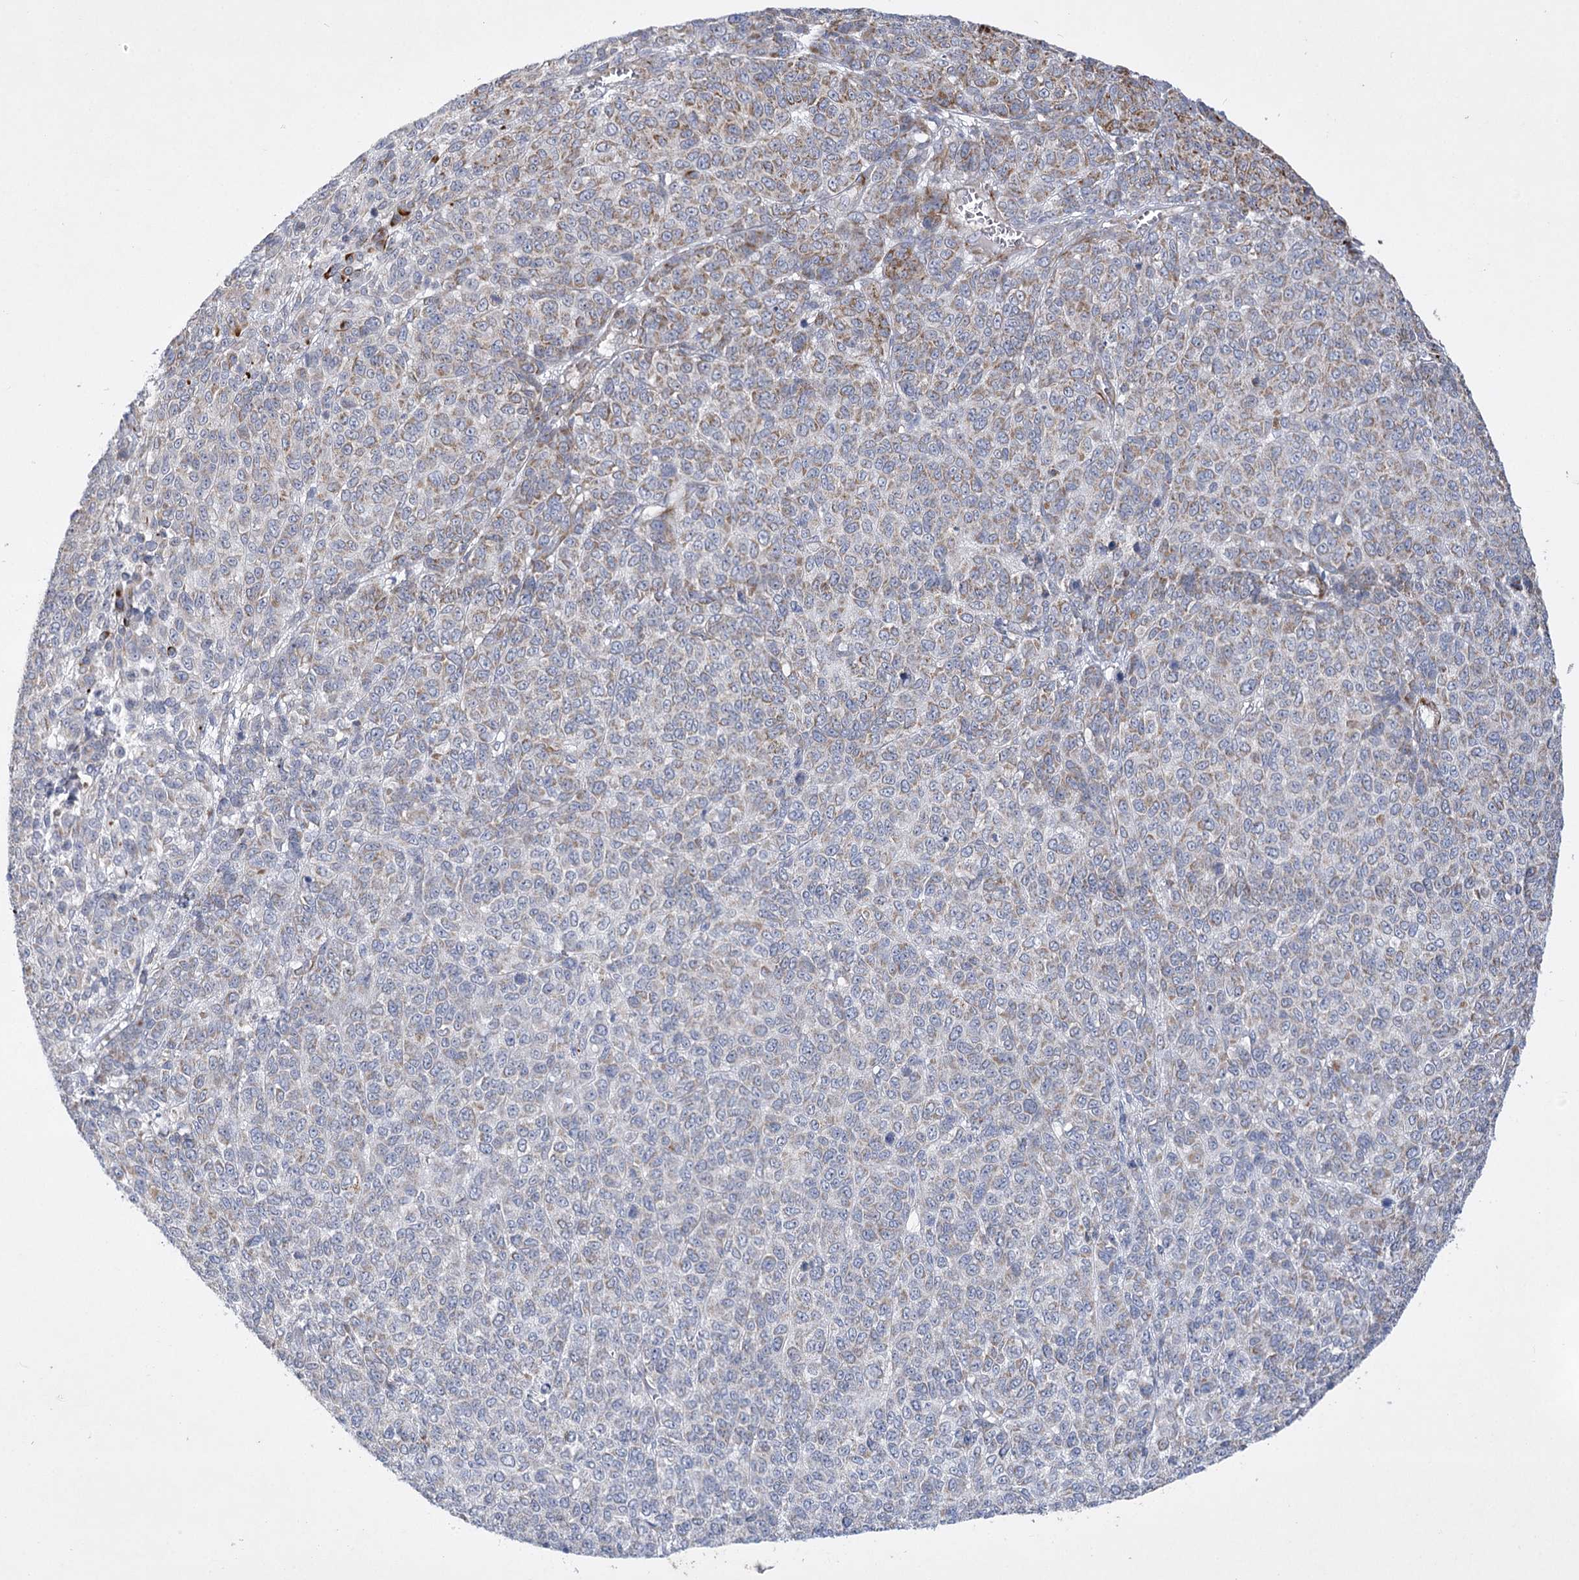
{"staining": {"intensity": "moderate", "quantity": "<25%", "location": "cytoplasmic/membranous"}, "tissue": "melanoma", "cell_type": "Tumor cells", "image_type": "cancer", "snomed": [{"axis": "morphology", "description": "Malignant melanoma, NOS"}, {"axis": "topography", "description": "Skin"}], "caption": "An IHC micrograph of neoplastic tissue is shown. Protein staining in brown labels moderate cytoplasmic/membranous positivity in malignant melanoma within tumor cells. The staining is performed using DAB (3,3'-diaminobenzidine) brown chromogen to label protein expression. The nuclei are counter-stained blue using hematoxylin.", "gene": "DHTKD1", "patient": {"sex": "male", "age": 49}}